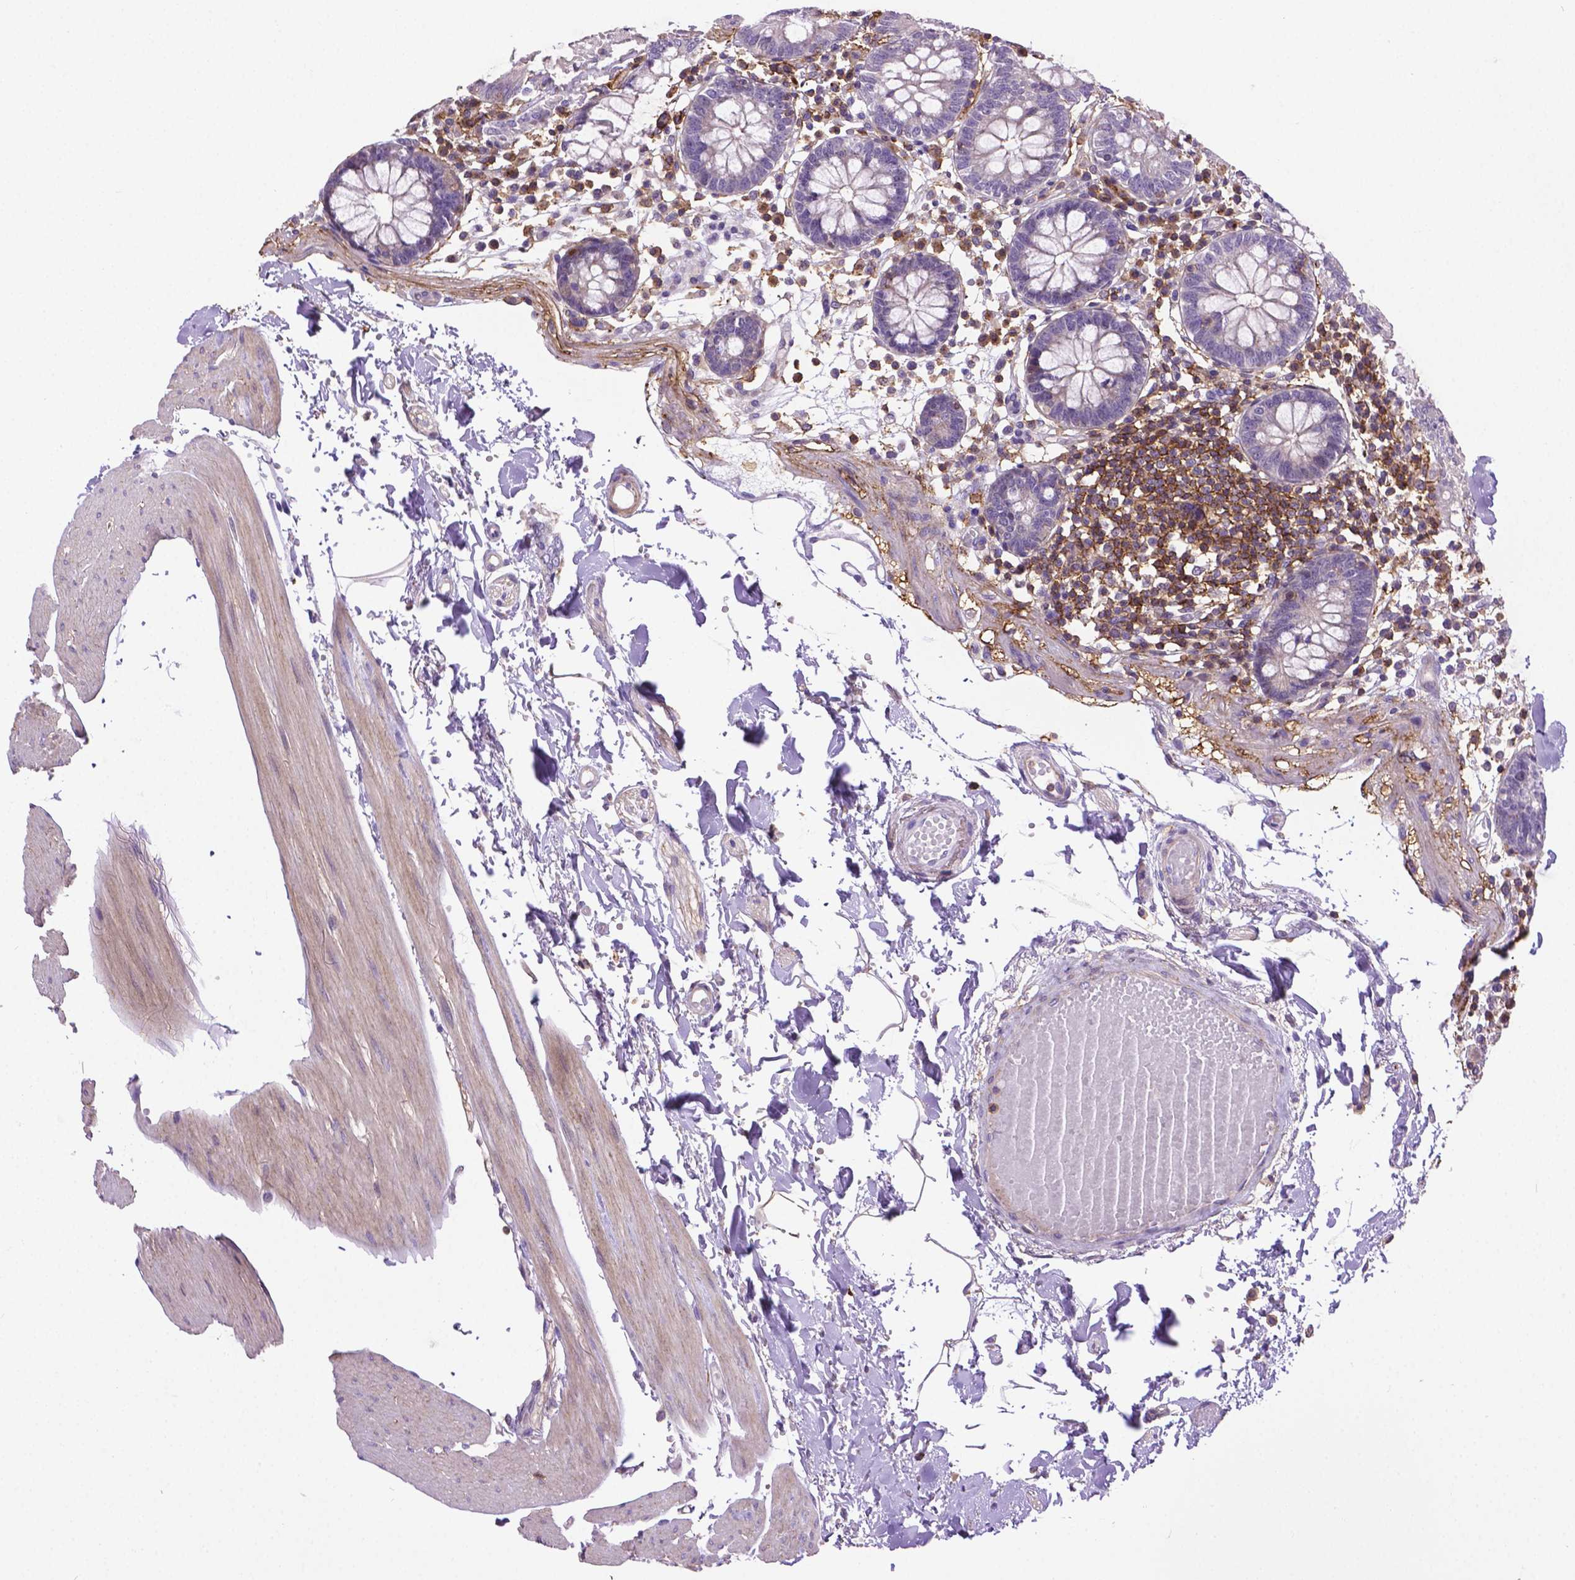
{"staining": {"intensity": "negative", "quantity": "none", "location": "none"}, "tissue": "colon", "cell_type": "Endothelial cells", "image_type": "normal", "snomed": [{"axis": "morphology", "description": "Normal tissue, NOS"}, {"axis": "morphology", "description": "Adenocarcinoma, NOS"}, {"axis": "topography", "description": "Colon"}], "caption": "IHC micrograph of unremarkable colon stained for a protein (brown), which reveals no staining in endothelial cells. The staining is performed using DAB brown chromogen with nuclei counter-stained in using hematoxylin.", "gene": "ACAD10", "patient": {"sex": "male", "age": 83}}